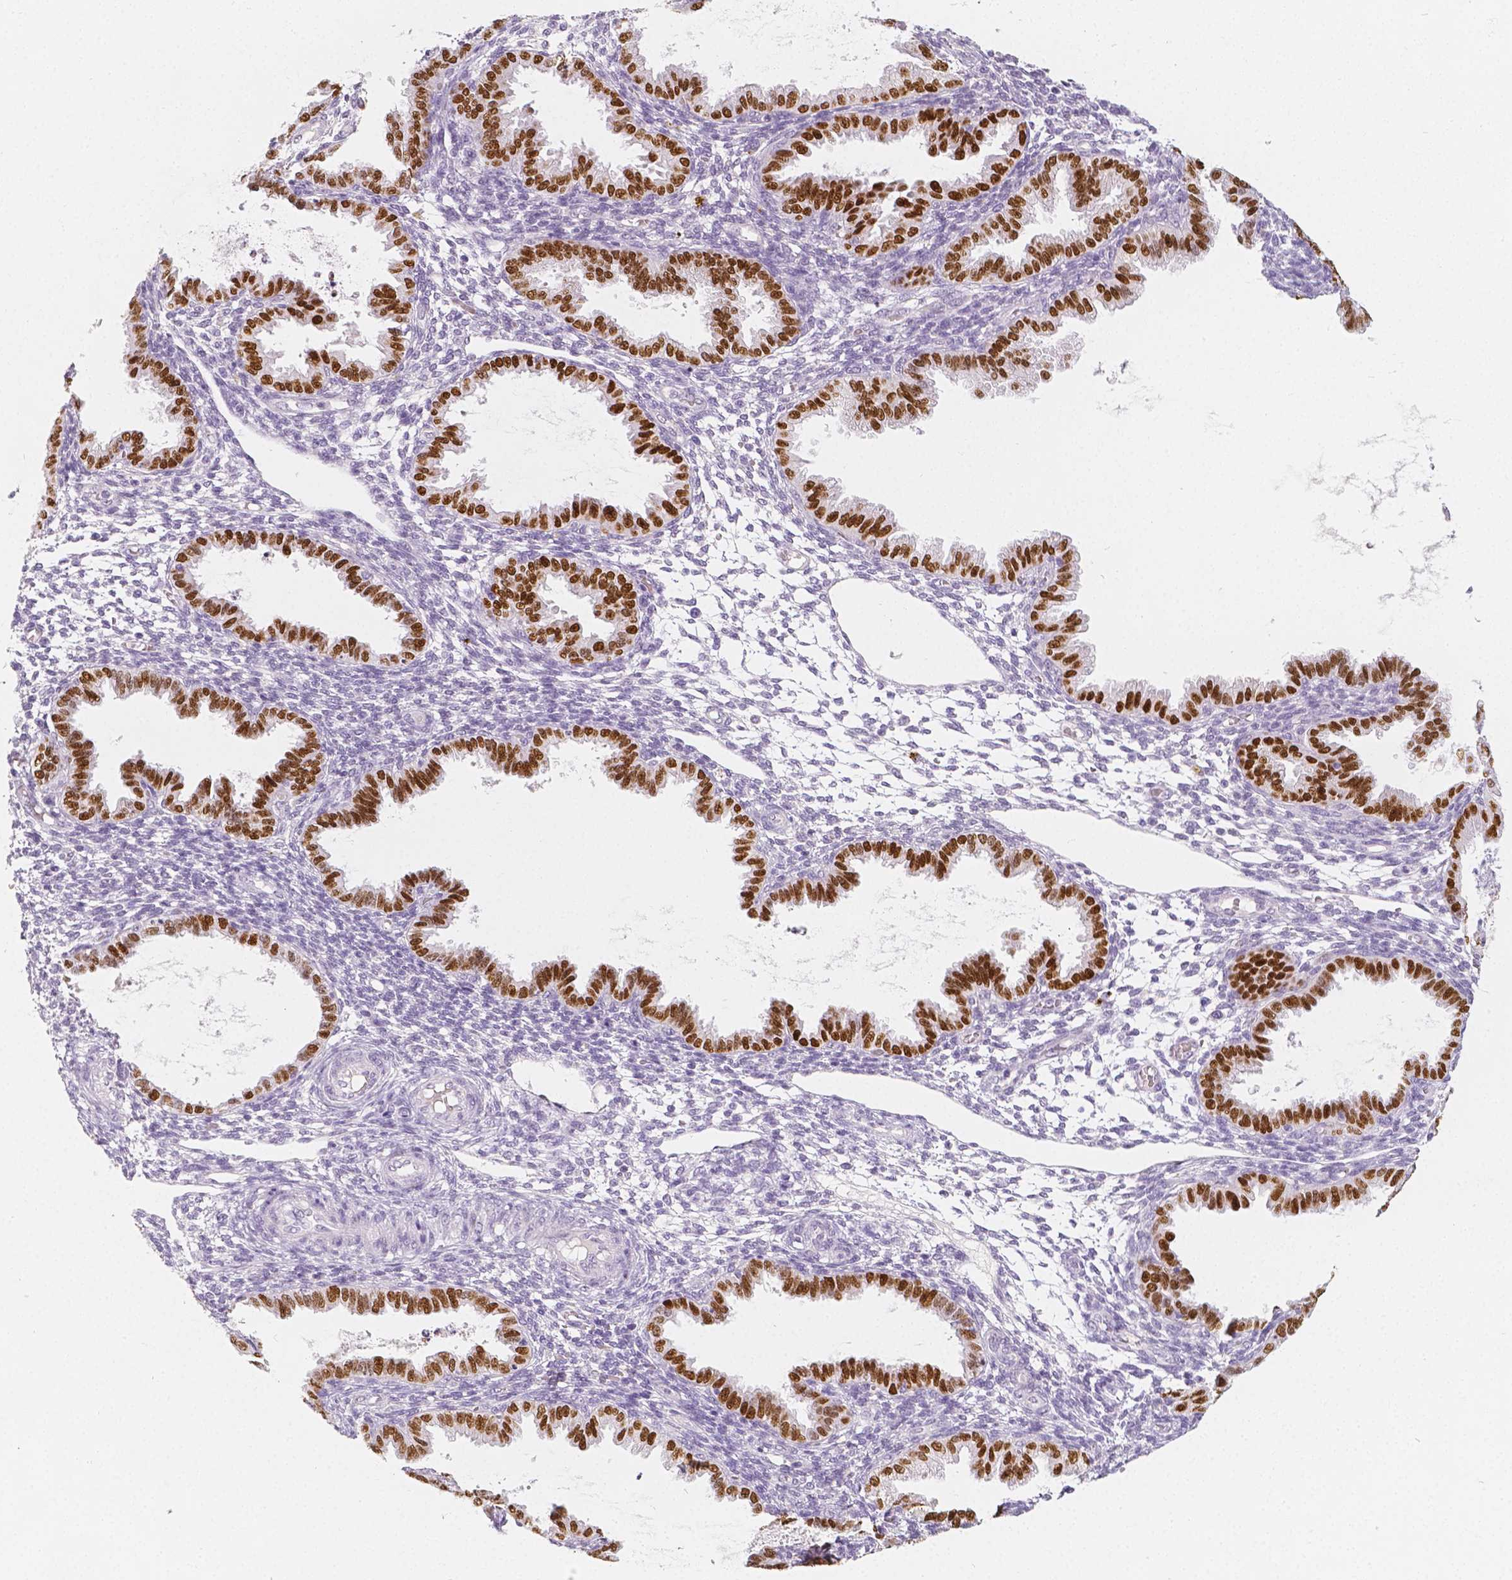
{"staining": {"intensity": "negative", "quantity": "none", "location": "none"}, "tissue": "endometrium", "cell_type": "Cells in endometrial stroma", "image_type": "normal", "snomed": [{"axis": "morphology", "description": "Normal tissue, NOS"}, {"axis": "topography", "description": "Endometrium"}], "caption": "An immunohistochemistry photomicrograph of unremarkable endometrium is shown. There is no staining in cells in endometrial stroma of endometrium.", "gene": "HNF1B", "patient": {"sex": "female", "age": 33}}